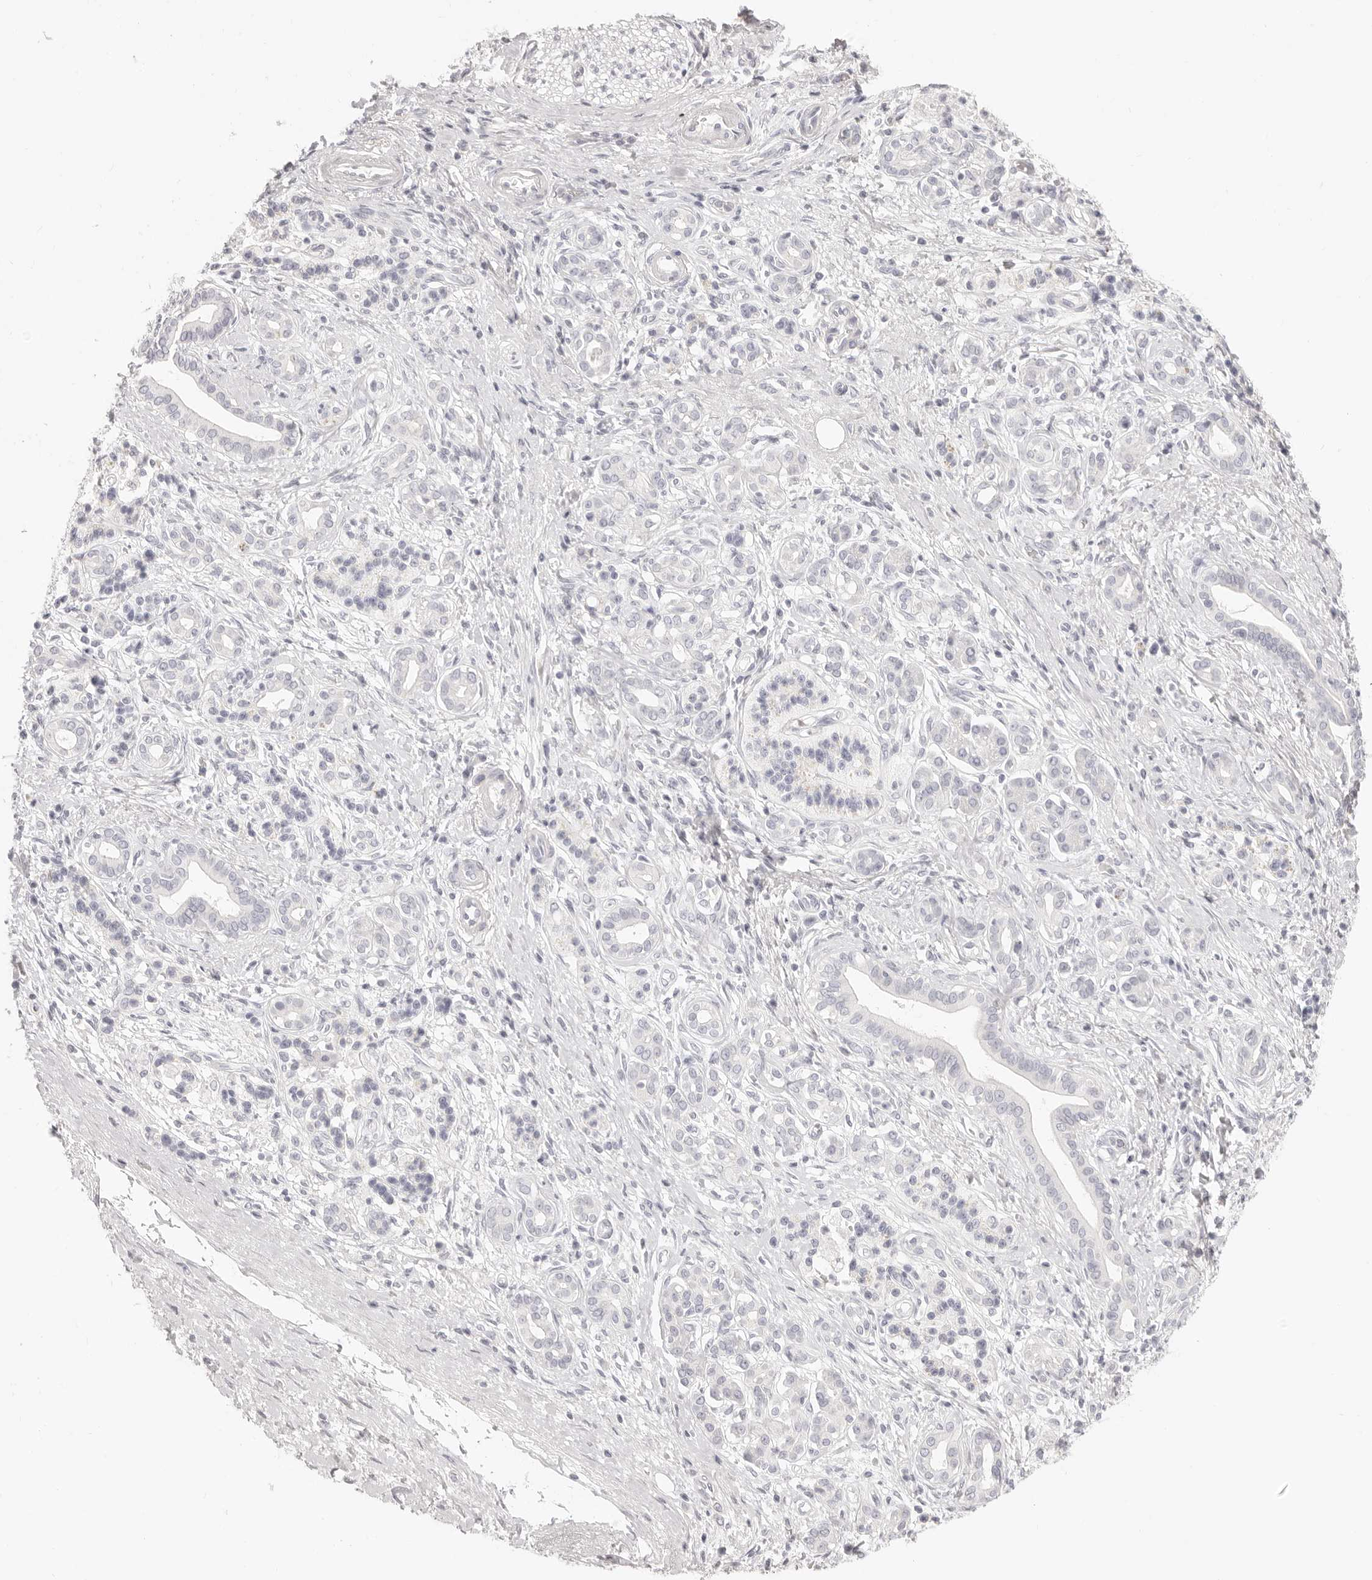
{"staining": {"intensity": "negative", "quantity": "none", "location": "none"}, "tissue": "pancreatic cancer", "cell_type": "Tumor cells", "image_type": "cancer", "snomed": [{"axis": "morphology", "description": "Adenocarcinoma, NOS"}, {"axis": "topography", "description": "Pancreas"}], "caption": "There is no significant positivity in tumor cells of pancreatic adenocarcinoma.", "gene": "FABP1", "patient": {"sex": "male", "age": 78}}